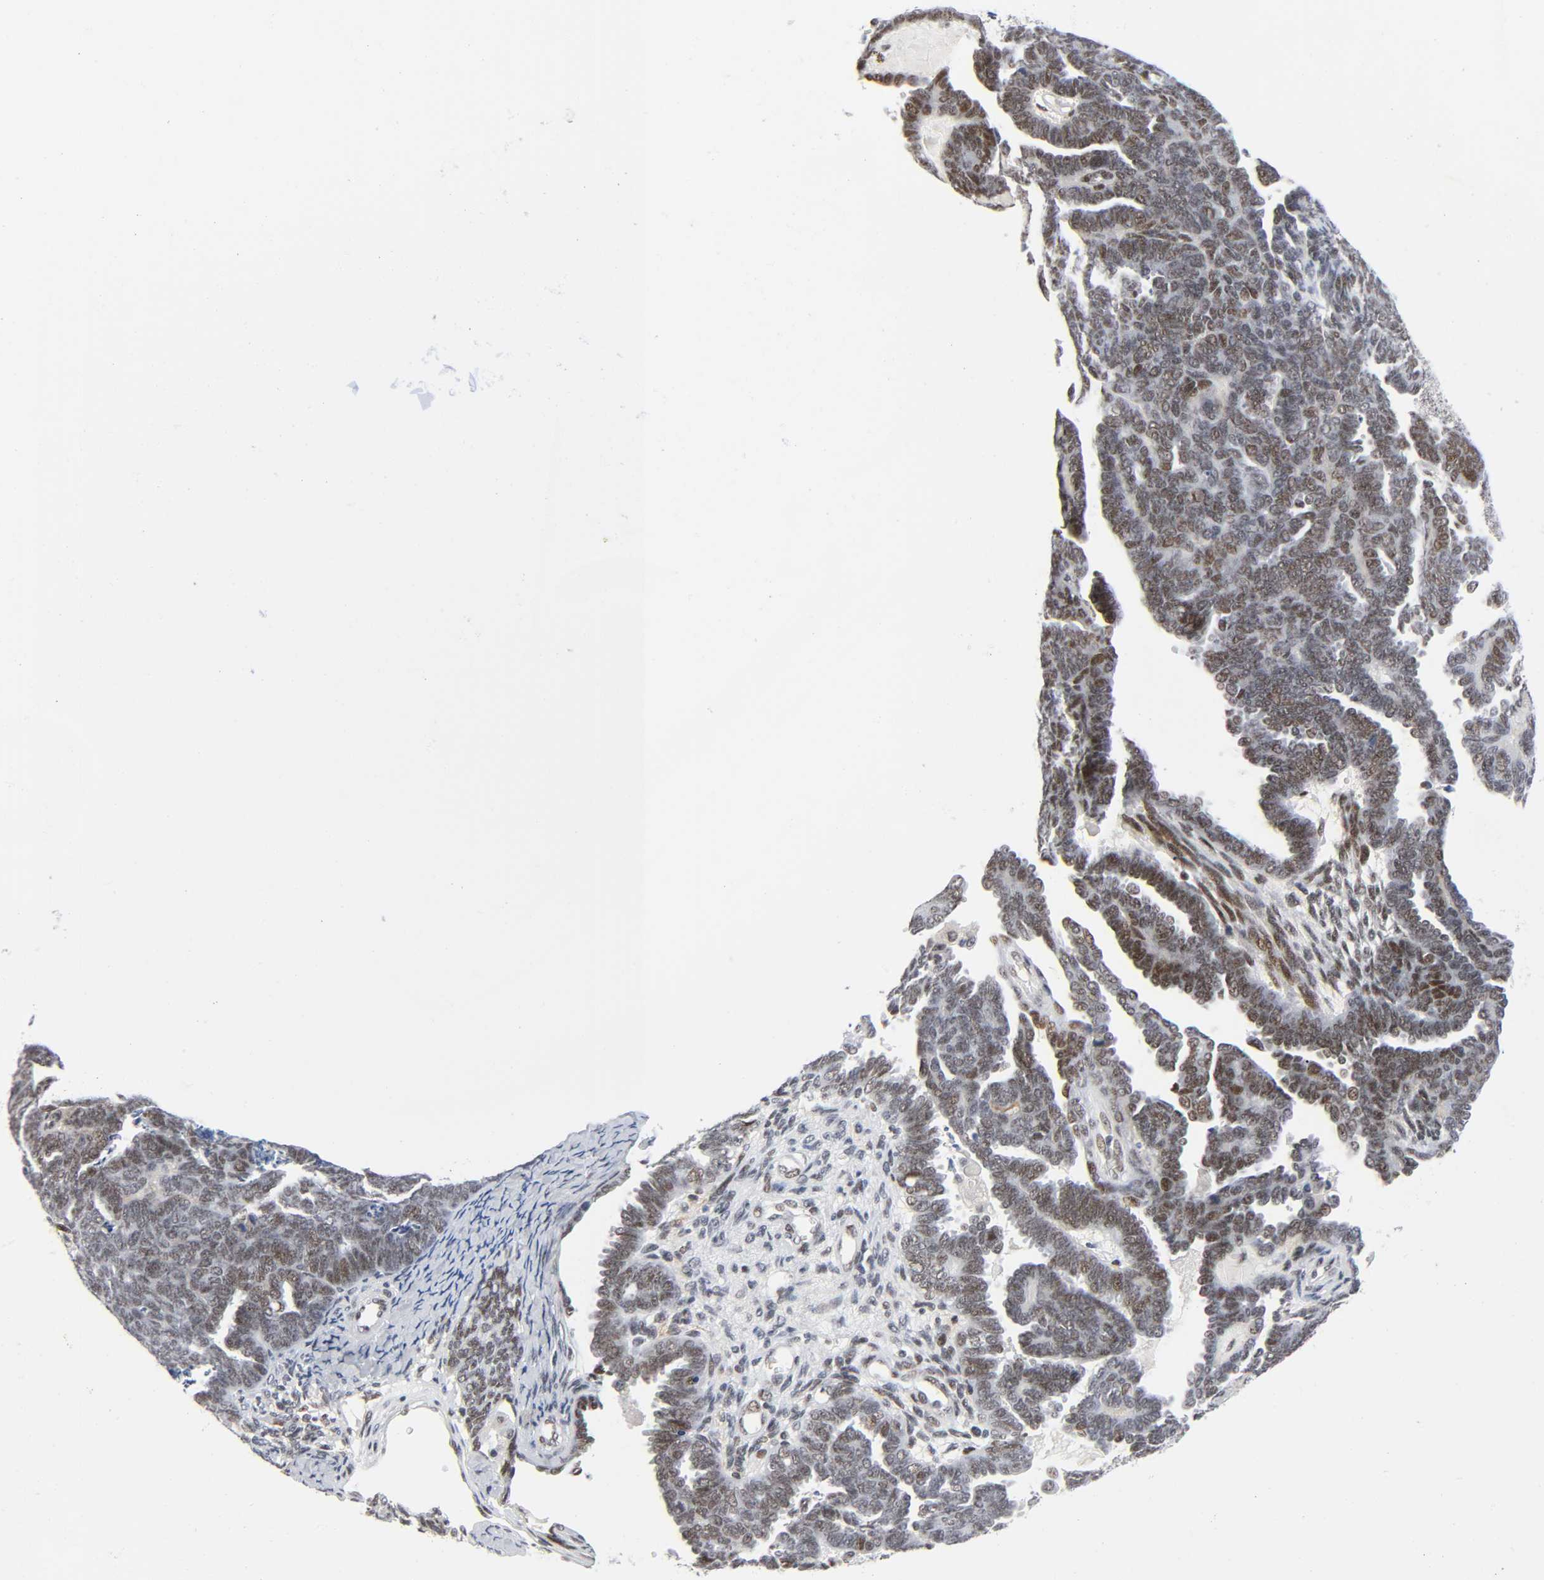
{"staining": {"intensity": "moderate", "quantity": "25%-75%", "location": "nuclear"}, "tissue": "endometrial cancer", "cell_type": "Tumor cells", "image_type": "cancer", "snomed": [{"axis": "morphology", "description": "Neoplasm, malignant, NOS"}, {"axis": "topography", "description": "Endometrium"}], "caption": "IHC staining of endometrial cancer (neoplasm (malignant)), which exhibits medium levels of moderate nuclear staining in about 25%-75% of tumor cells indicating moderate nuclear protein staining. The staining was performed using DAB (brown) for protein detection and nuclei were counterstained in hematoxylin (blue).", "gene": "DIDO1", "patient": {"sex": "female", "age": 74}}